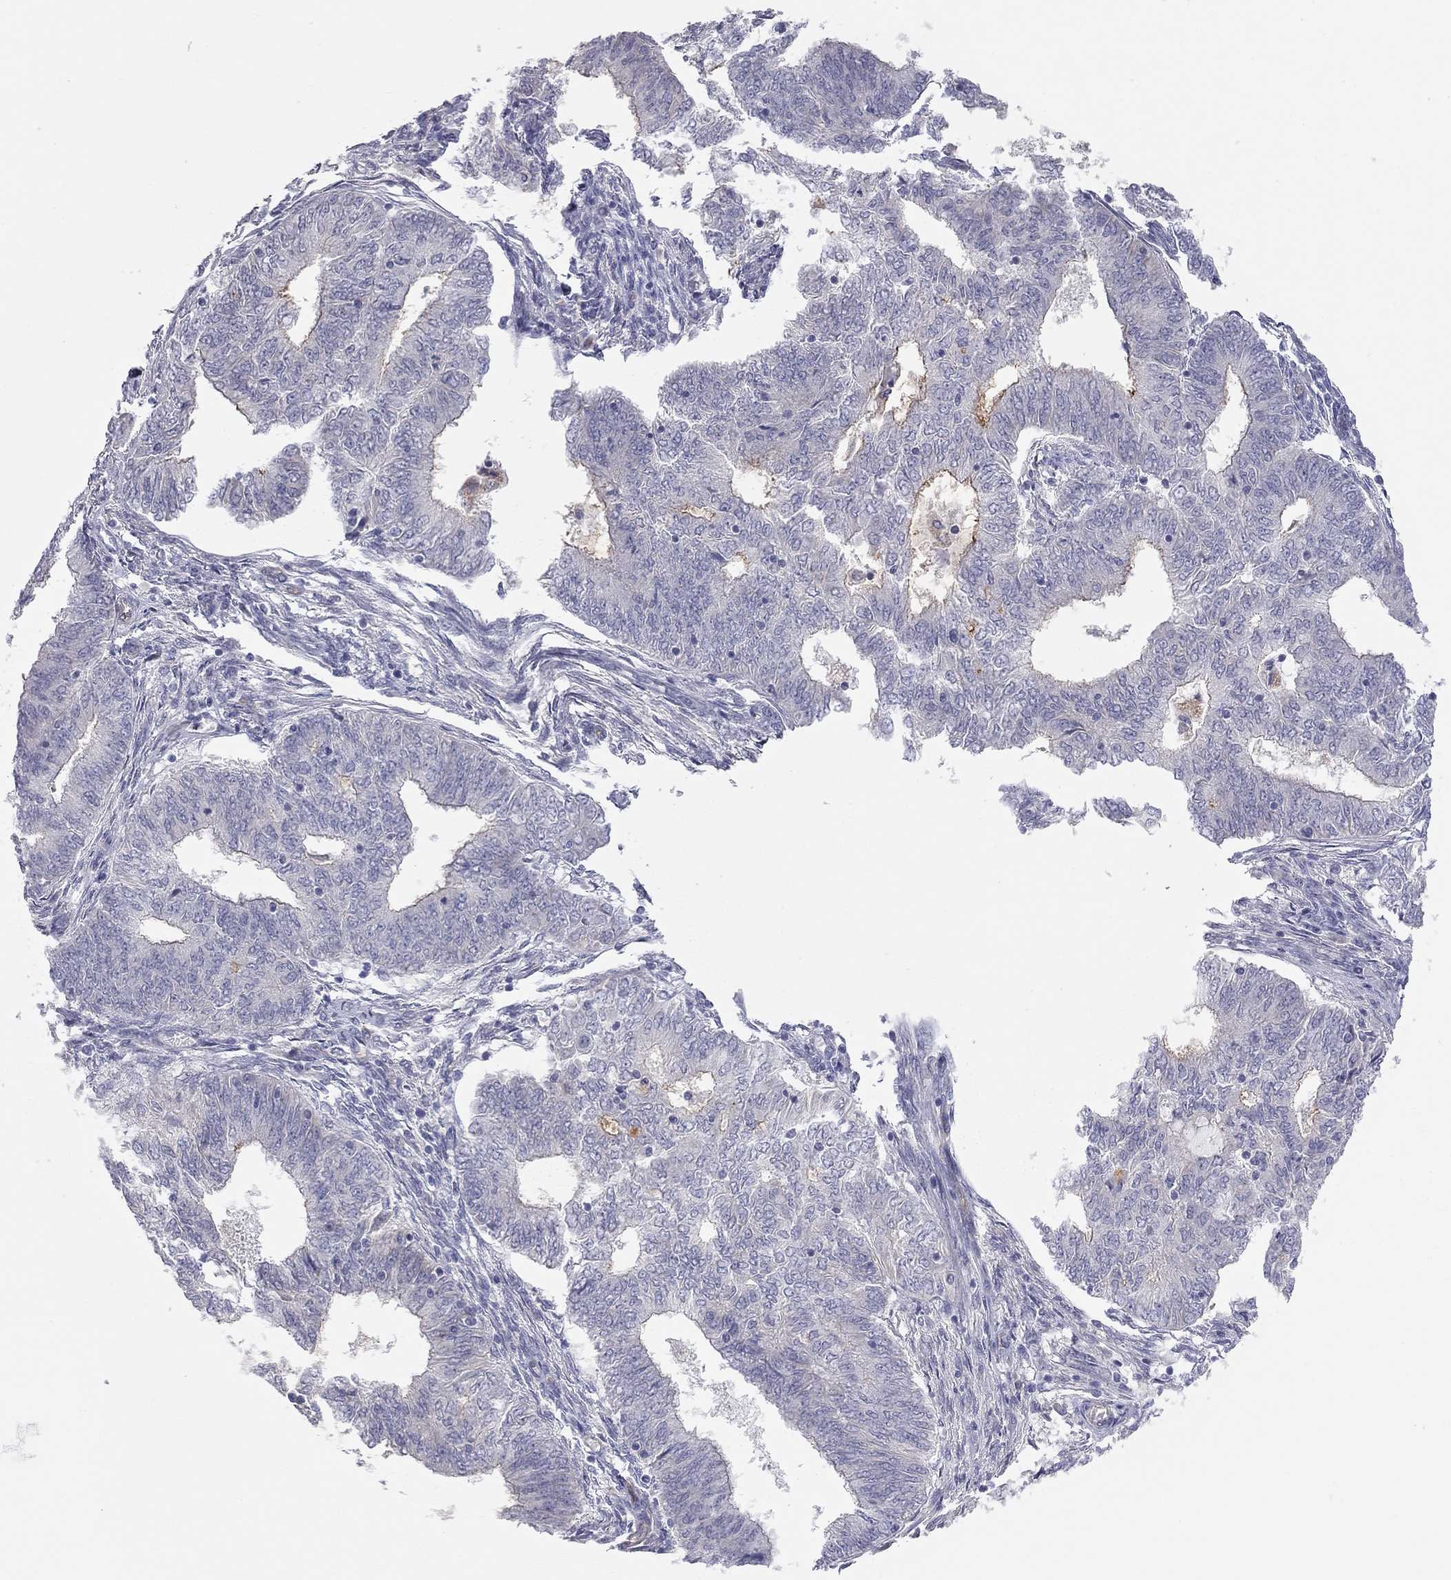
{"staining": {"intensity": "moderate", "quantity": "<25%", "location": "cytoplasmic/membranous"}, "tissue": "endometrial cancer", "cell_type": "Tumor cells", "image_type": "cancer", "snomed": [{"axis": "morphology", "description": "Adenocarcinoma, NOS"}, {"axis": "topography", "description": "Endometrium"}], "caption": "Immunohistochemistry (IHC) photomicrograph of neoplastic tissue: endometrial adenocarcinoma stained using immunohistochemistry (IHC) demonstrates low levels of moderate protein expression localized specifically in the cytoplasmic/membranous of tumor cells, appearing as a cytoplasmic/membranous brown color.", "gene": "GPRC5B", "patient": {"sex": "female", "age": 62}}